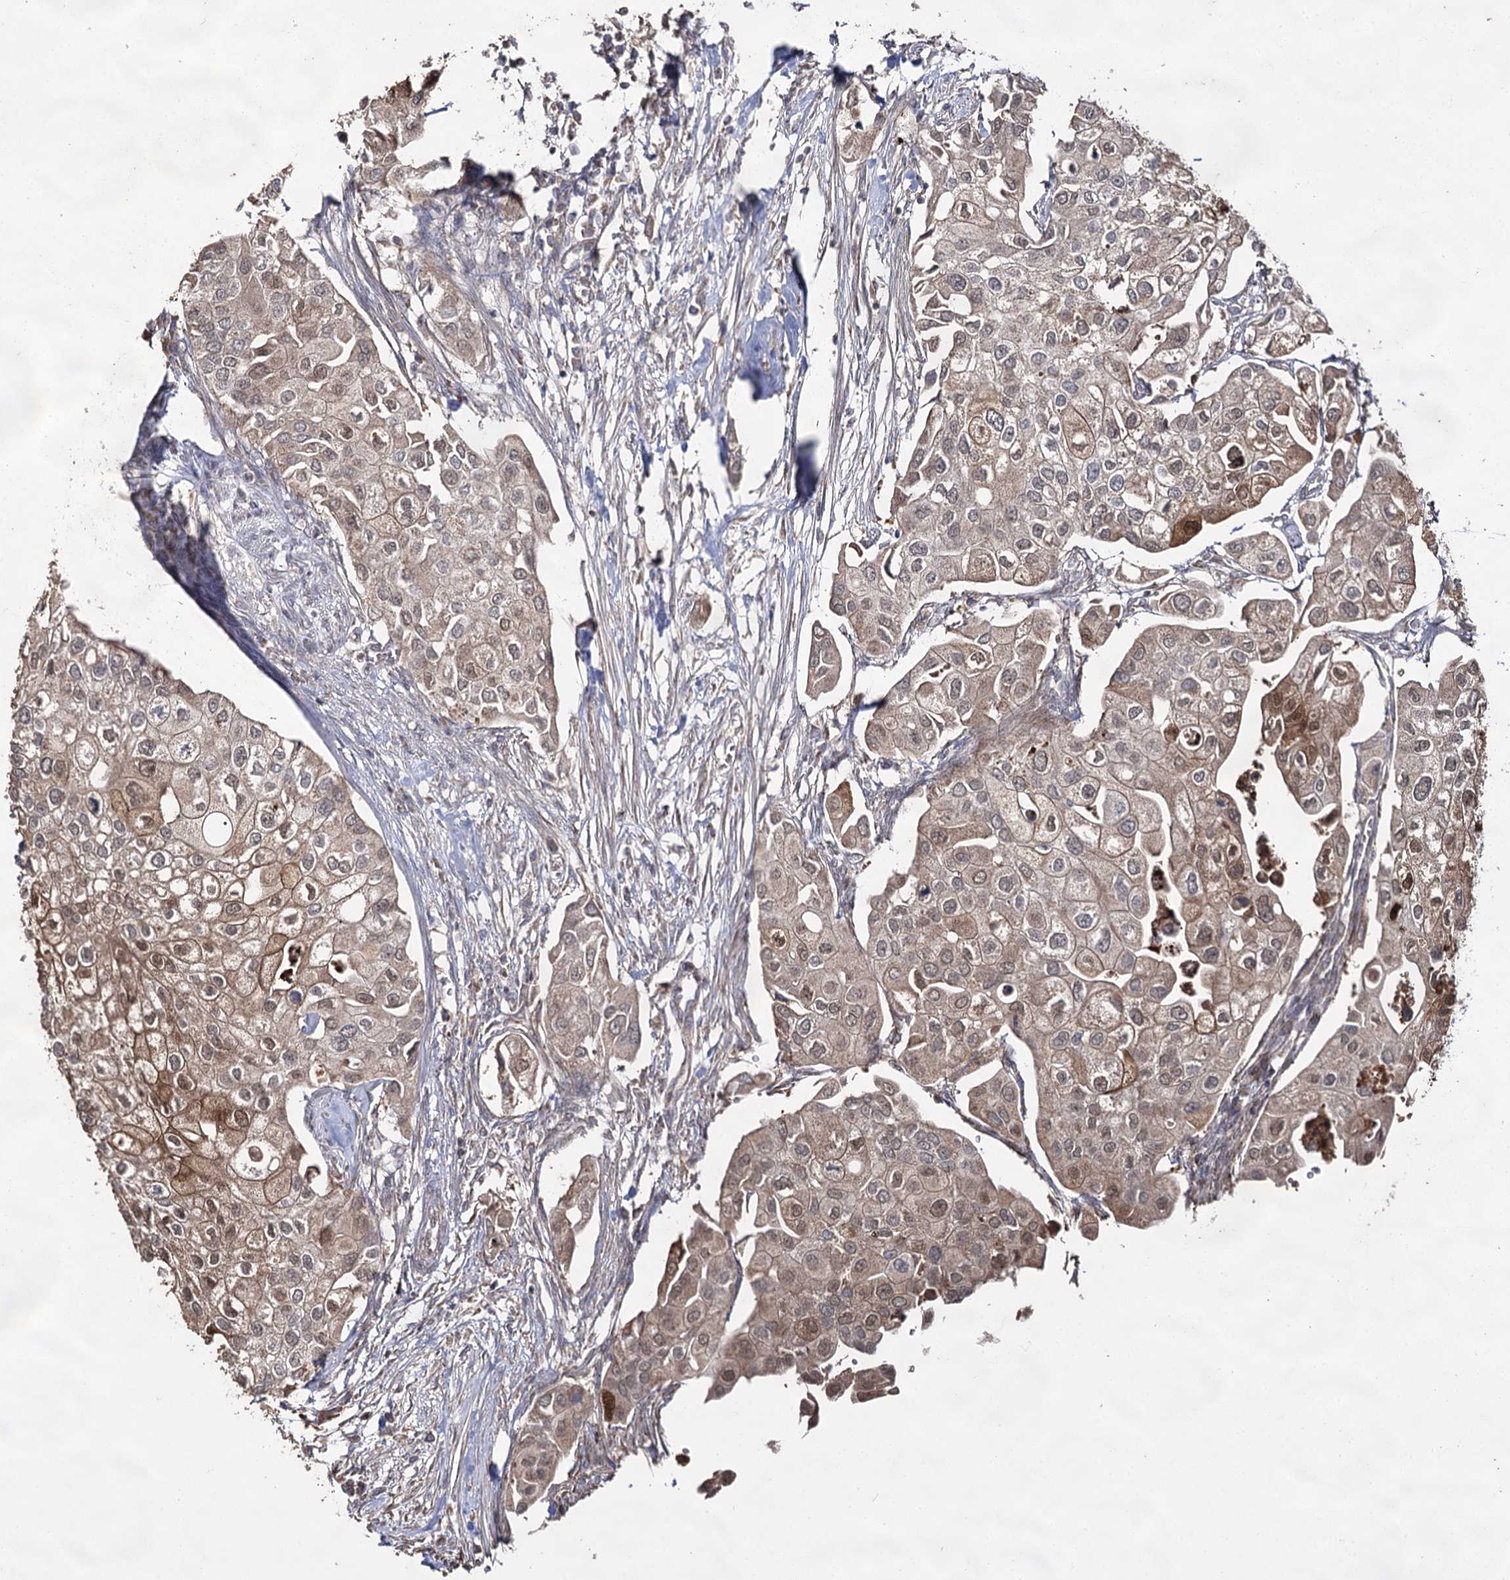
{"staining": {"intensity": "weak", "quantity": ">75%", "location": "cytoplasmic/membranous"}, "tissue": "urothelial cancer", "cell_type": "Tumor cells", "image_type": "cancer", "snomed": [{"axis": "morphology", "description": "Urothelial carcinoma, High grade"}, {"axis": "topography", "description": "Urinary bladder"}], "caption": "Weak cytoplasmic/membranous protein staining is appreciated in about >75% of tumor cells in urothelial cancer. (Stains: DAB in brown, nuclei in blue, Microscopy: brightfield microscopy at high magnification).", "gene": "ACTR6", "patient": {"sex": "male", "age": 64}}